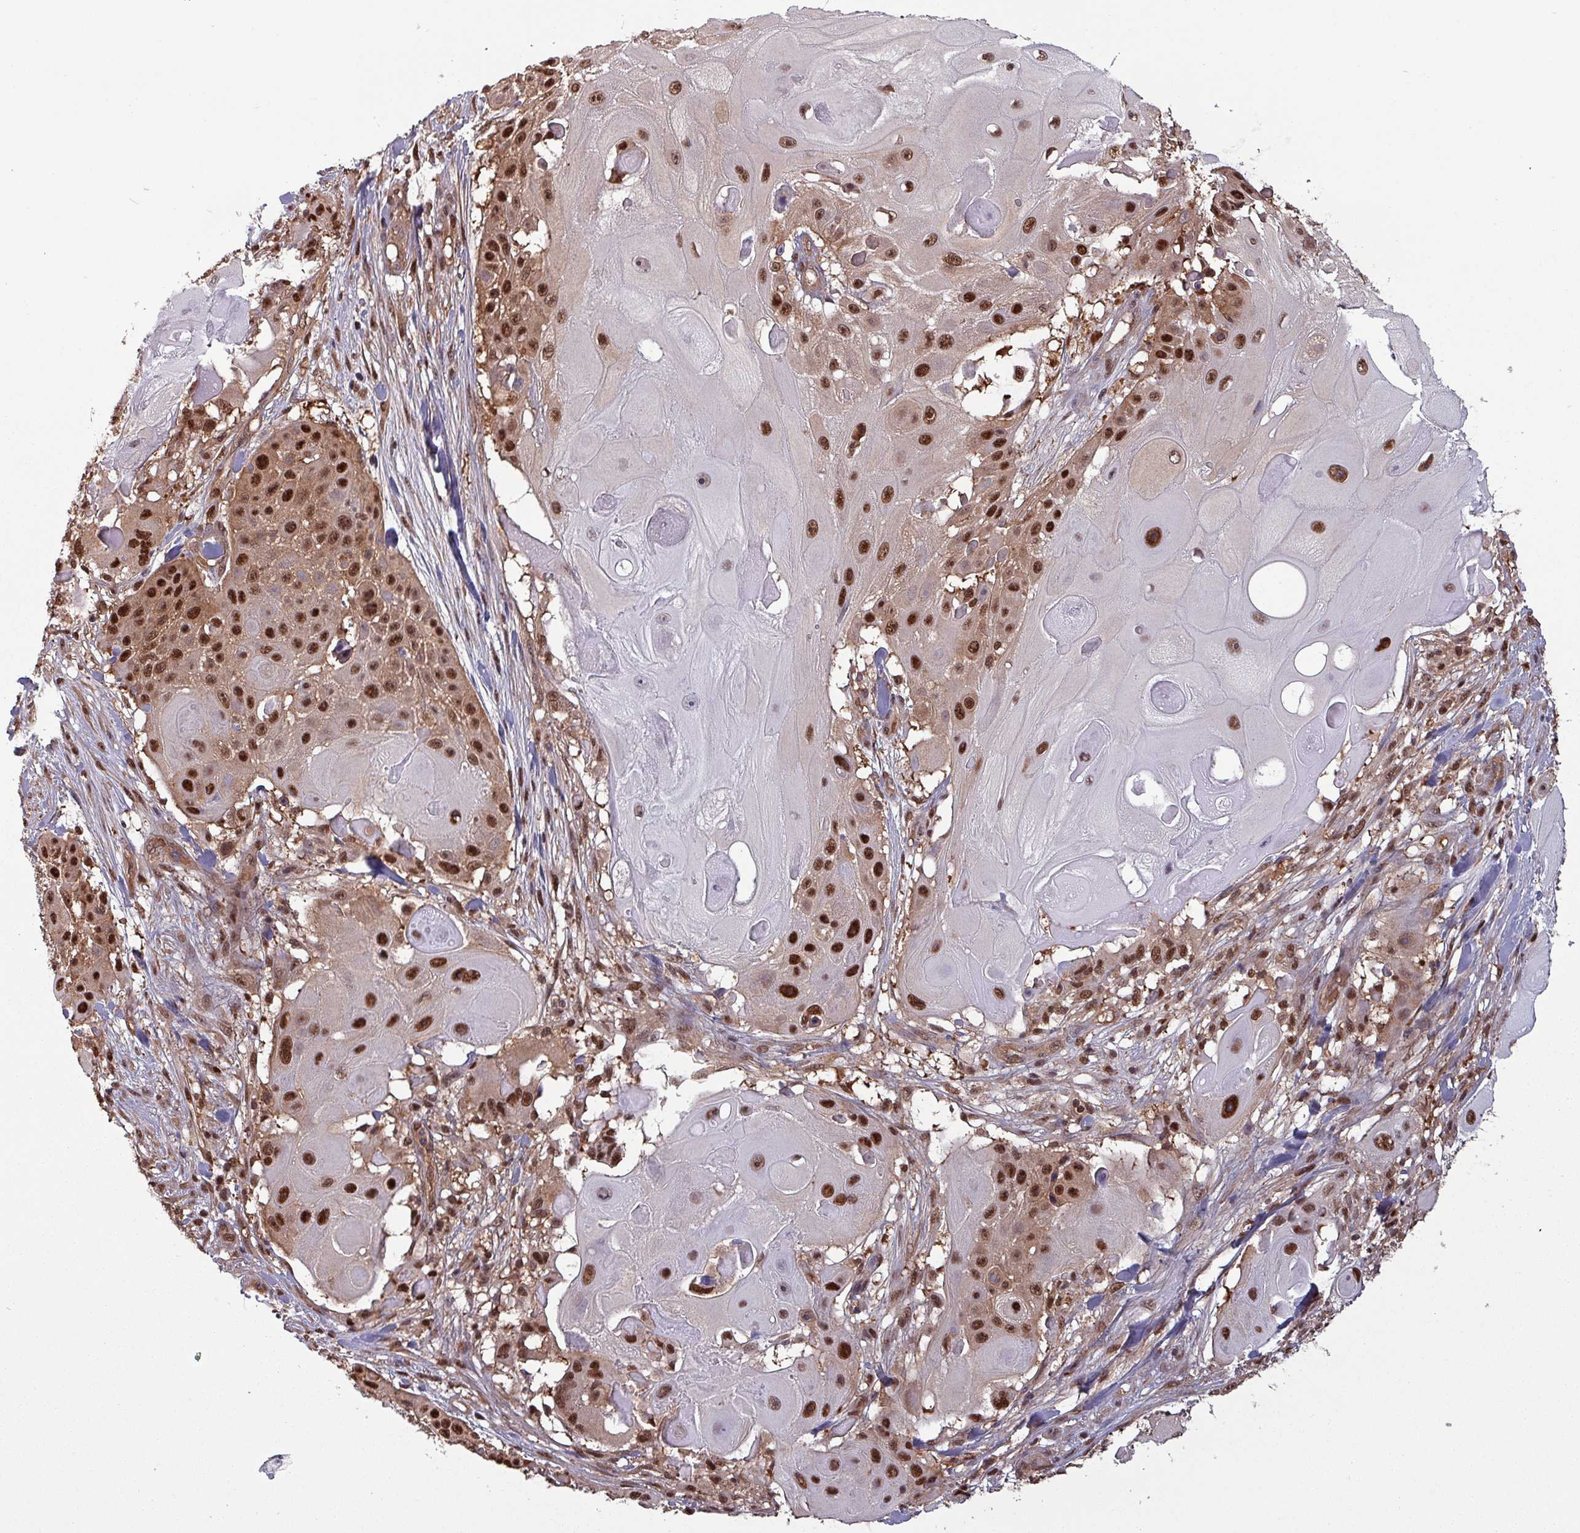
{"staining": {"intensity": "strong", "quantity": ">75%", "location": "nuclear"}, "tissue": "skin cancer", "cell_type": "Tumor cells", "image_type": "cancer", "snomed": [{"axis": "morphology", "description": "Squamous cell carcinoma, NOS"}, {"axis": "topography", "description": "Skin"}], "caption": "A brown stain highlights strong nuclear staining of a protein in skin cancer tumor cells.", "gene": "PSMB8", "patient": {"sex": "female", "age": 86}}